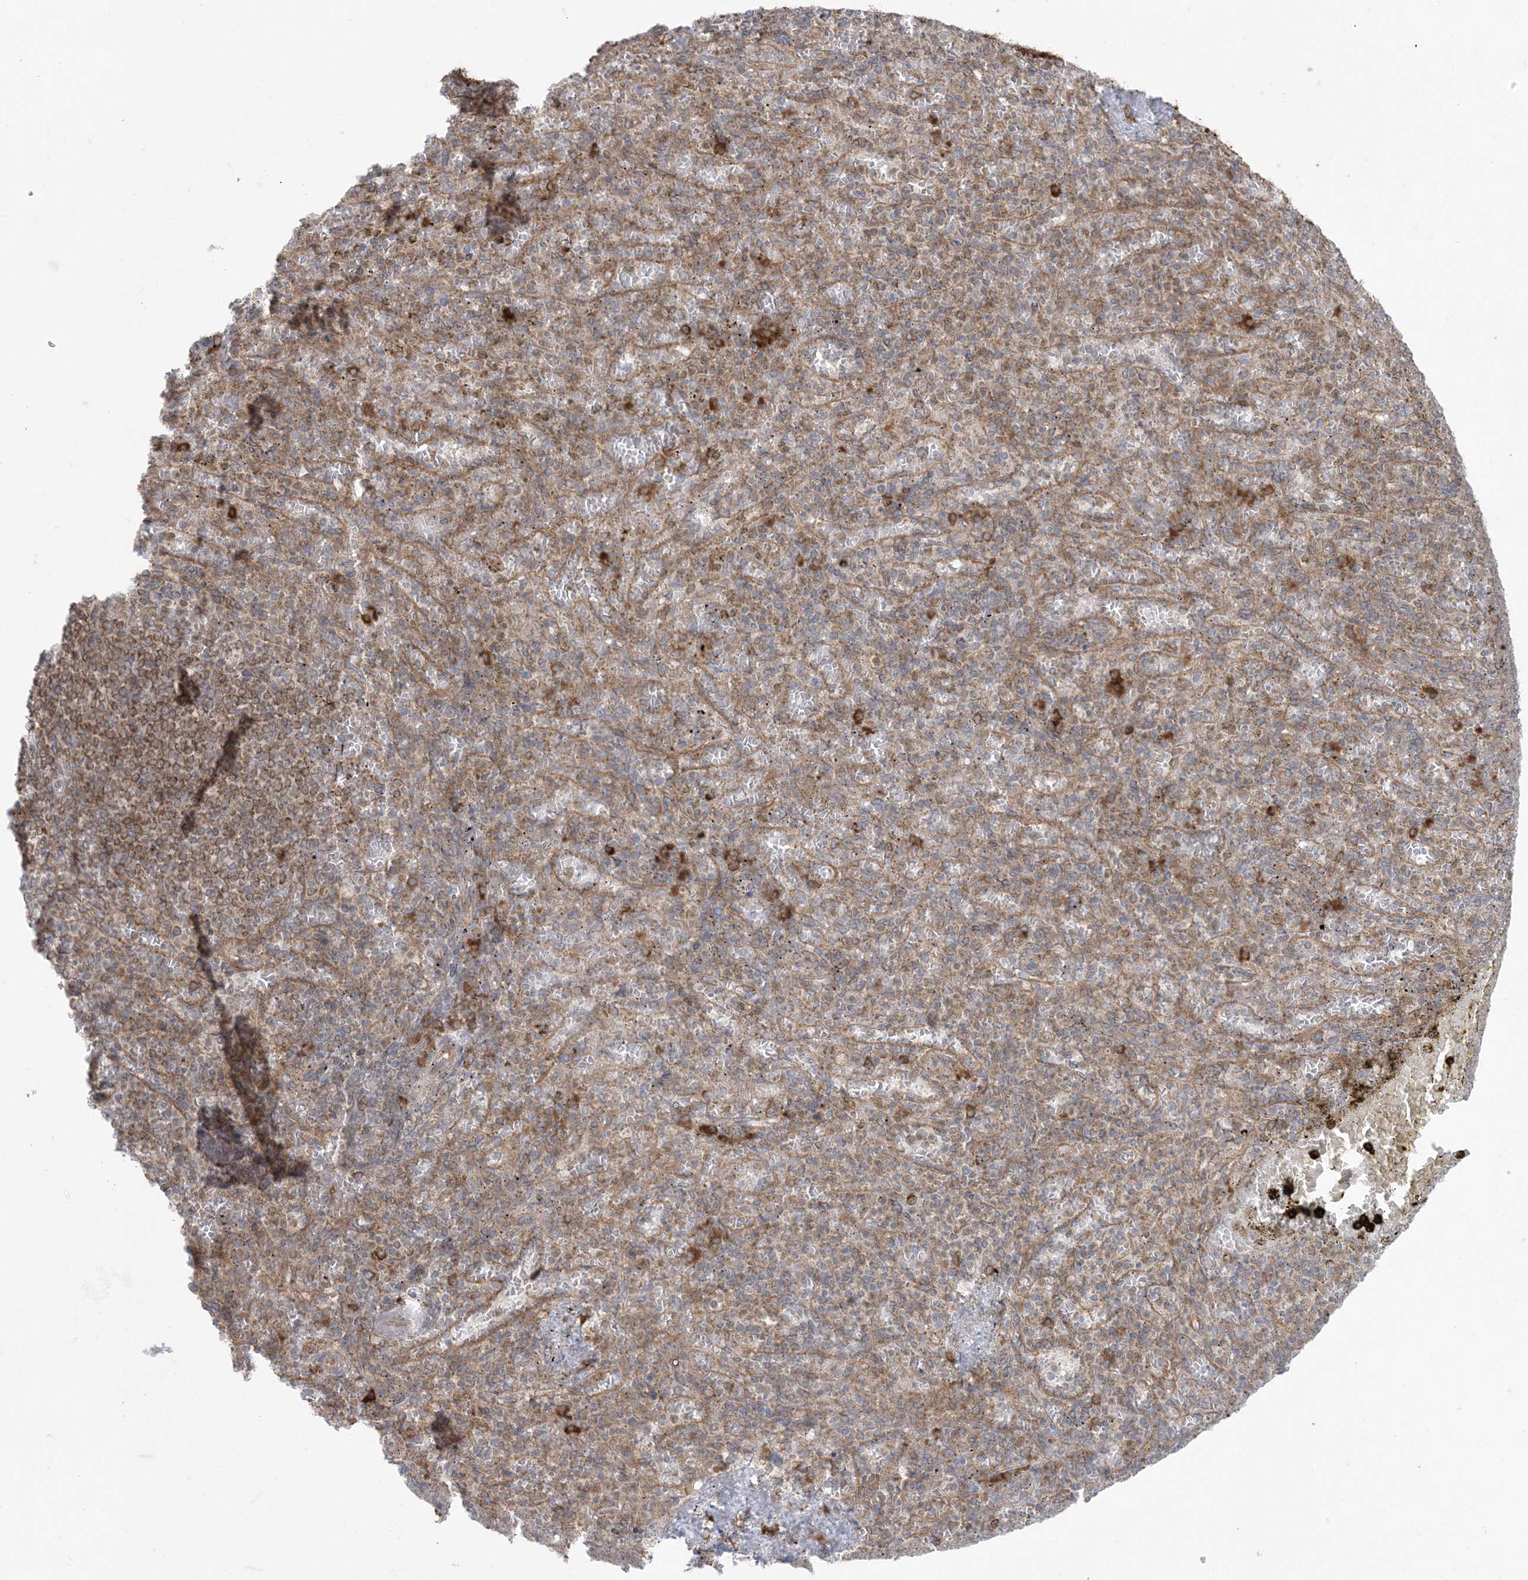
{"staining": {"intensity": "weak", "quantity": "25%-75%", "location": "cytoplasmic/membranous"}, "tissue": "spleen", "cell_type": "Cells in red pulp", "image_type": "normal", "snomed": [{"axis": "morphology", "description": "Normal tissue, NOS"}, {"axis": "topography", "description": "Spleen"}], "caption": "Protein analysis of normal spleen exhibits weak cytoplasmic/membranous expression in approximately 25%-75% of cells in red pulp.", "gene": "UBXN4", "patient": {"sex": "female", "age": 74}}